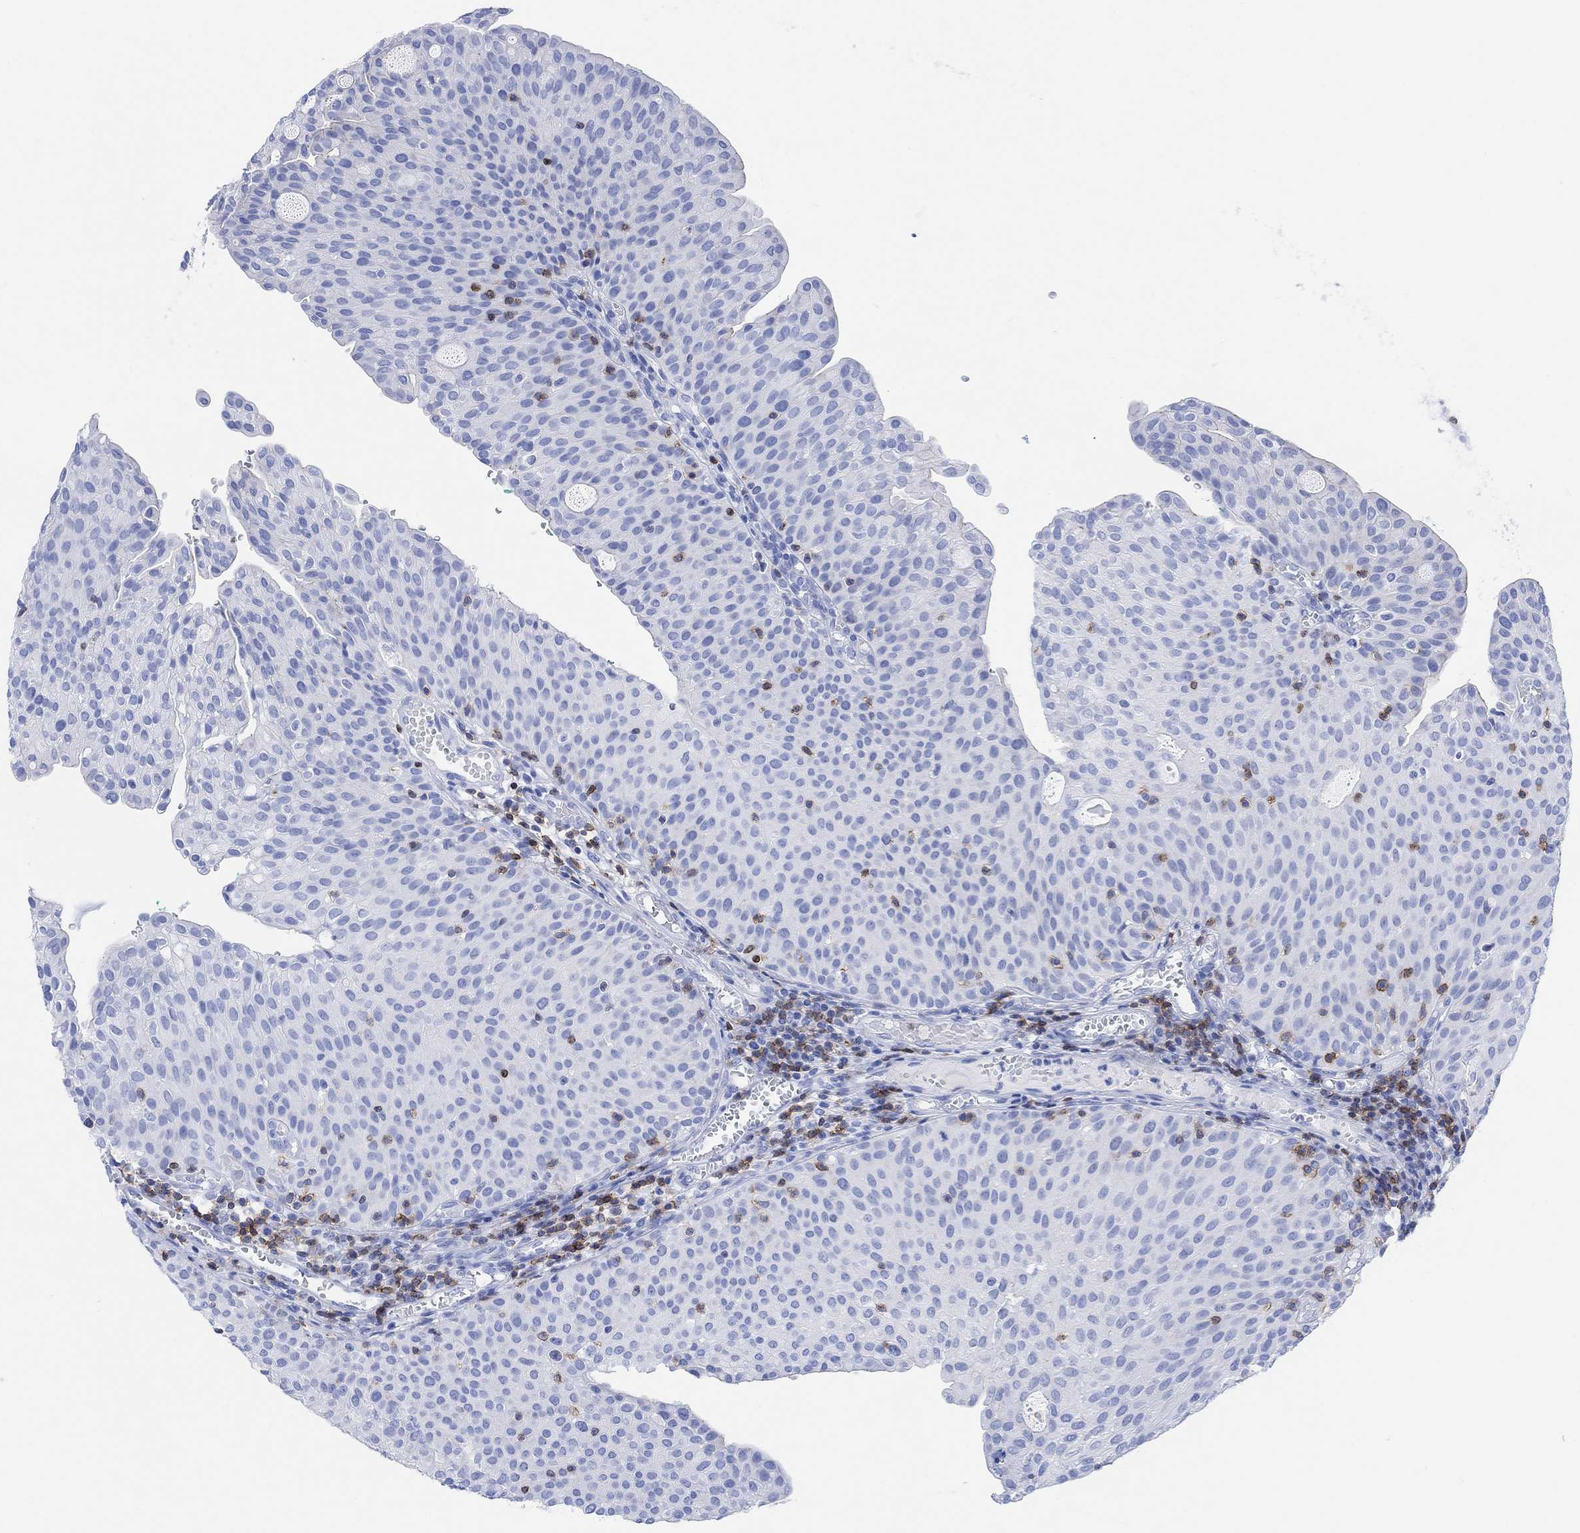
{"staining": {"intensity": "negative", "quantity": "none", "location": "none"}, "tissue": "urothelial cancer", "cell_type": "Tumor cells", "image_type": "cancer", "snomed": [{"axis": "morphology", "description": "Urothelial carcinoma, Low grade"}, {"axis": "topography", "description": "Urinary bladder"}], "caption": "Low-grade urothelial carcinoma was stained to show a protein in brown. There is no significant staining in tumor cells.", "gene": "GPR65", "patient": {"sex": "male", "age": 54}}